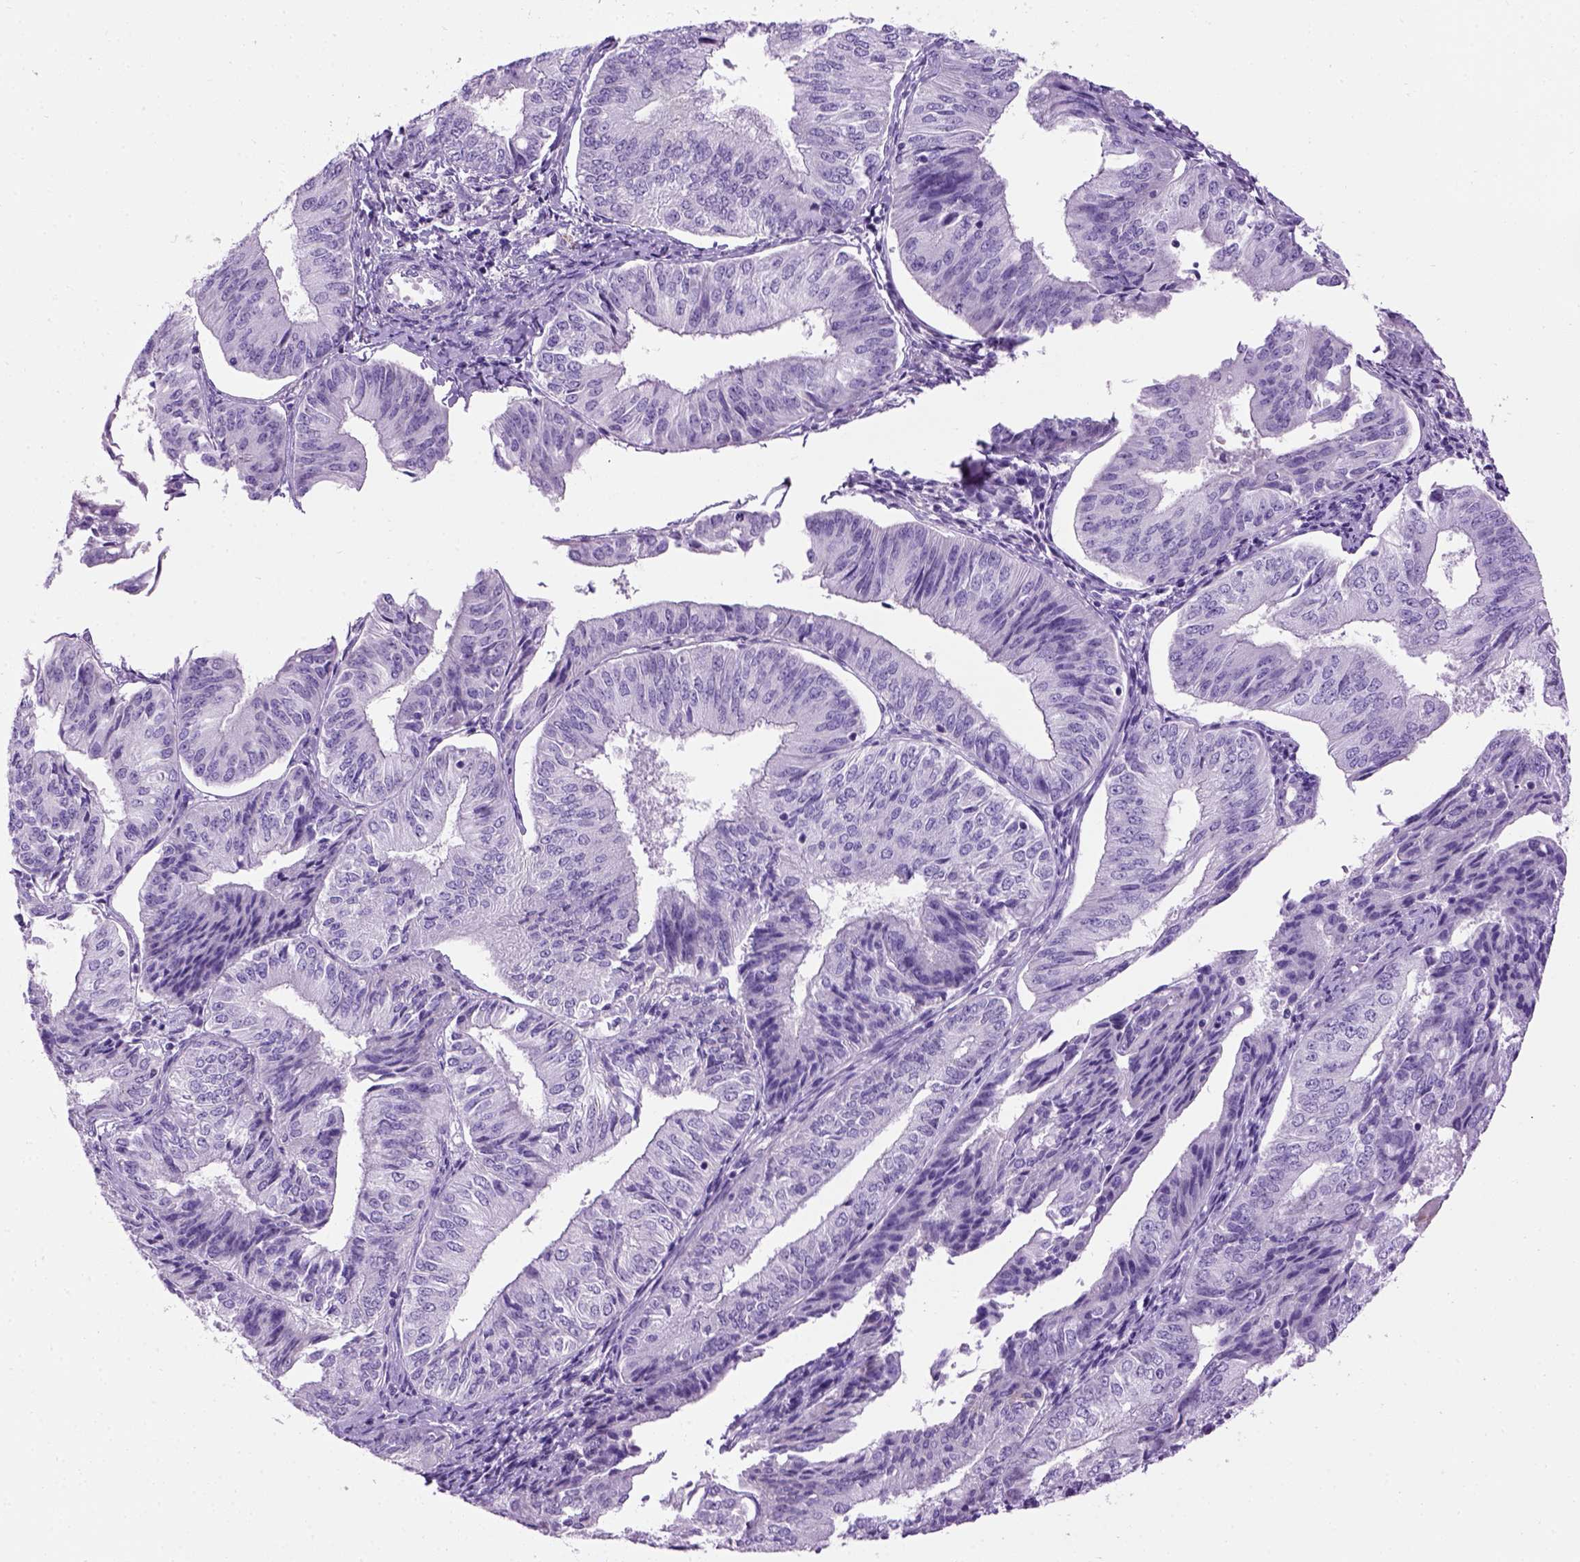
{"staining": {"intensity": "negative", "quantity": "none", "location": "none"}, "tissue": "endometrial cancer", "cell_type": "Tumor cells", "image_type": "cancer", "snomed": [{"axis": "morphology", "description": "Adenocarcinoma, NOS"}, {"axis": "topography", "description": "Endometrium"}], "caption": "Immunohistochemistry of endometrial cancer (adenocarcinoma) displays no staining in tumor cells. (Immunohistochemistry, brightfield microscopy, high magnification).", "gene": "GABRB2", "patient": {"sex": "female", "age": 58}}